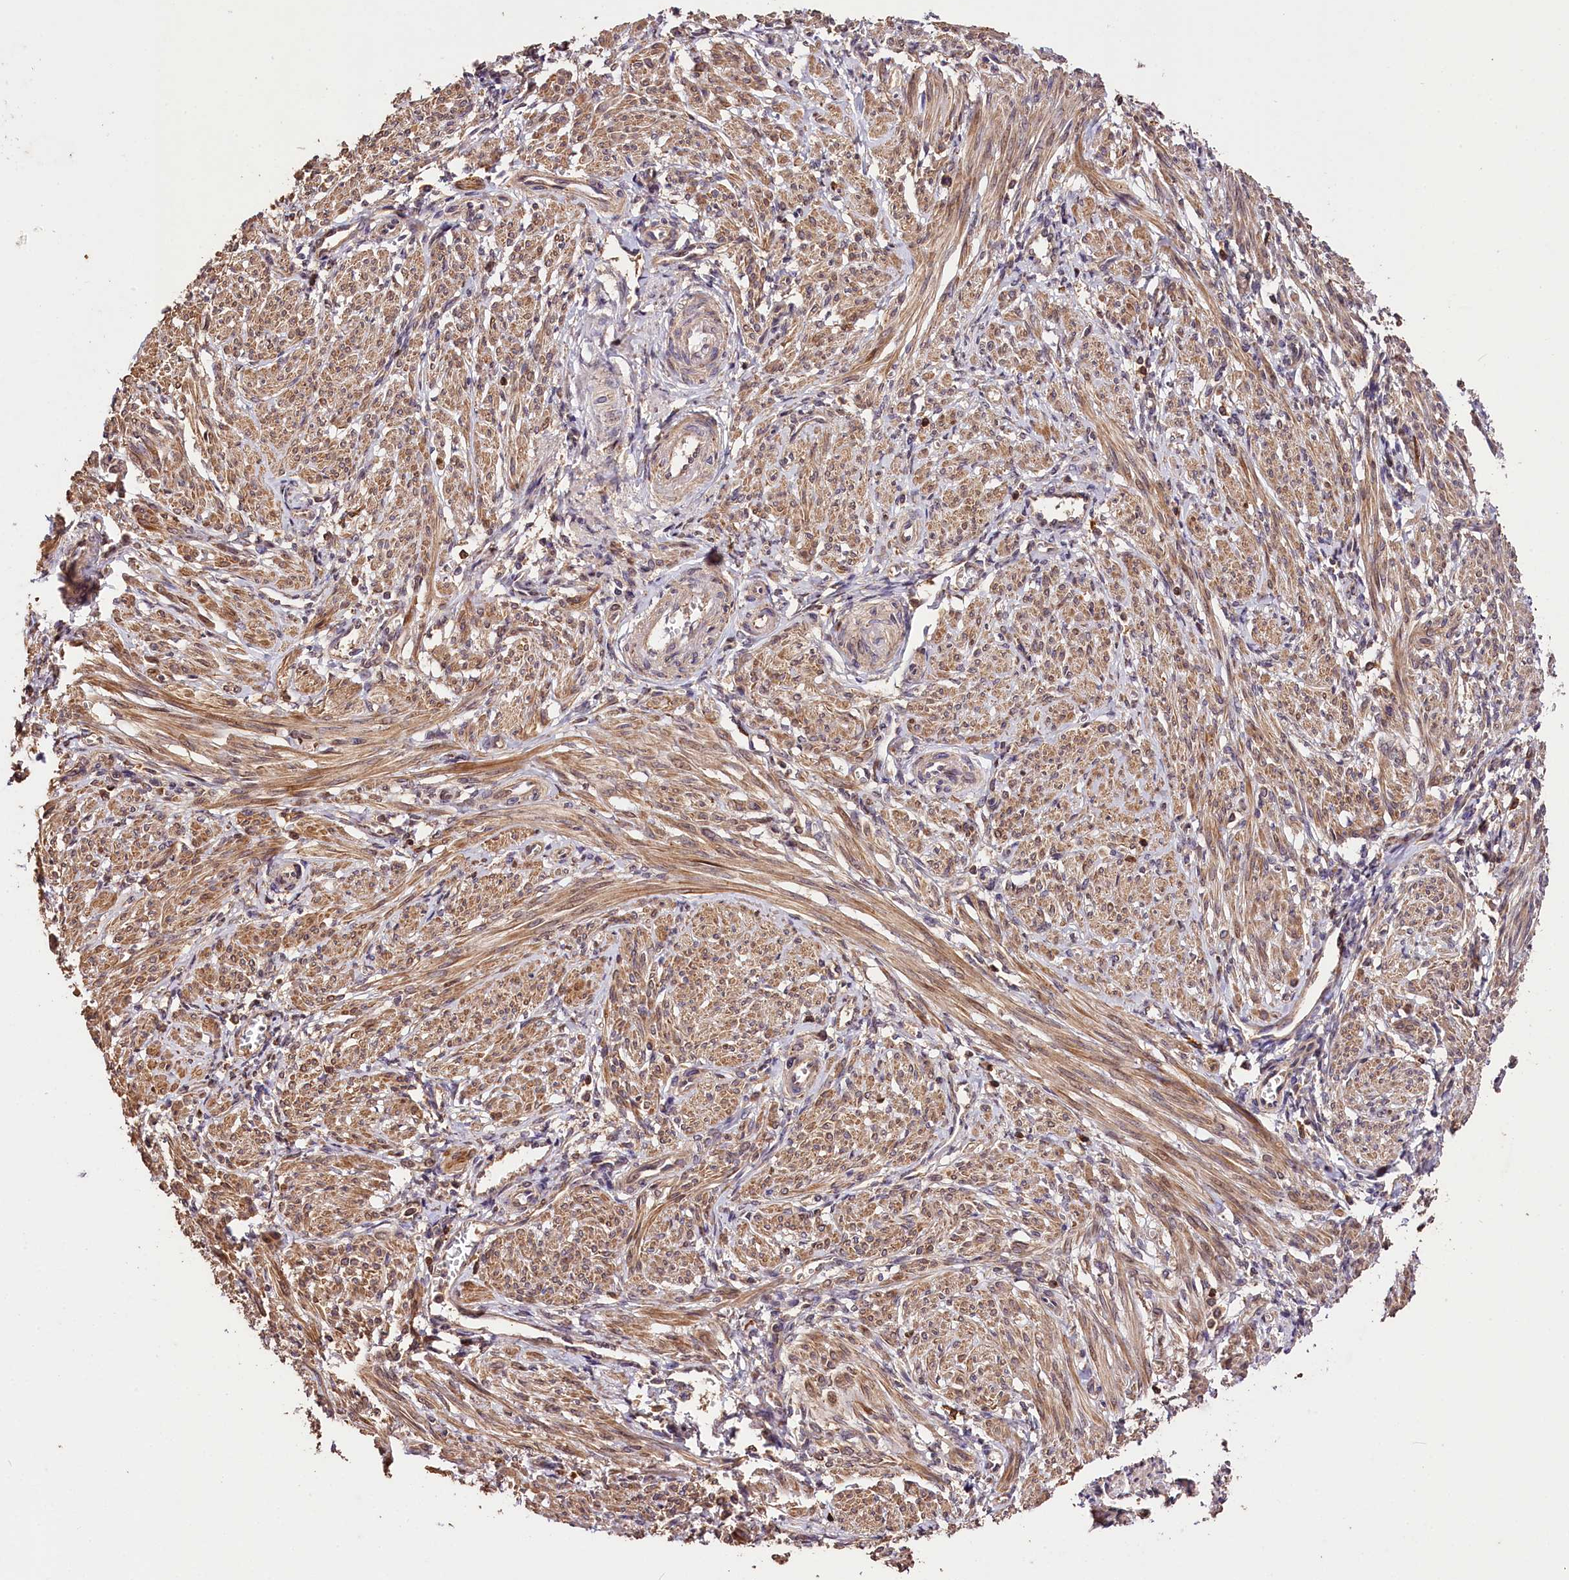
{"staining": {"intensity": "moderate", "quantity": "25%-75%", "location": "cytoplasmic/membranous"}, "tissue": "smooth muscle", "cell_type": "Smooth muscle cells", "image_type": "normal", "snomed": [{"axis": "morphology", "description": "Normal tissue, NOS"}, {"axis": "topography", "description": "Smooth muscle"}], "caption": "An immunohistochemistry (IHC) micrograph of unremarkable tissue is shown. Protein staining in brown shows moderate cytoplasmic/membranous positivity in smooth muscle within smooth muscle cells. (brown staining indicates protein expression, while blue staining denotes nuclei).", "gene": "KPTN", "patient": {"sex": "female", "age": 39}}